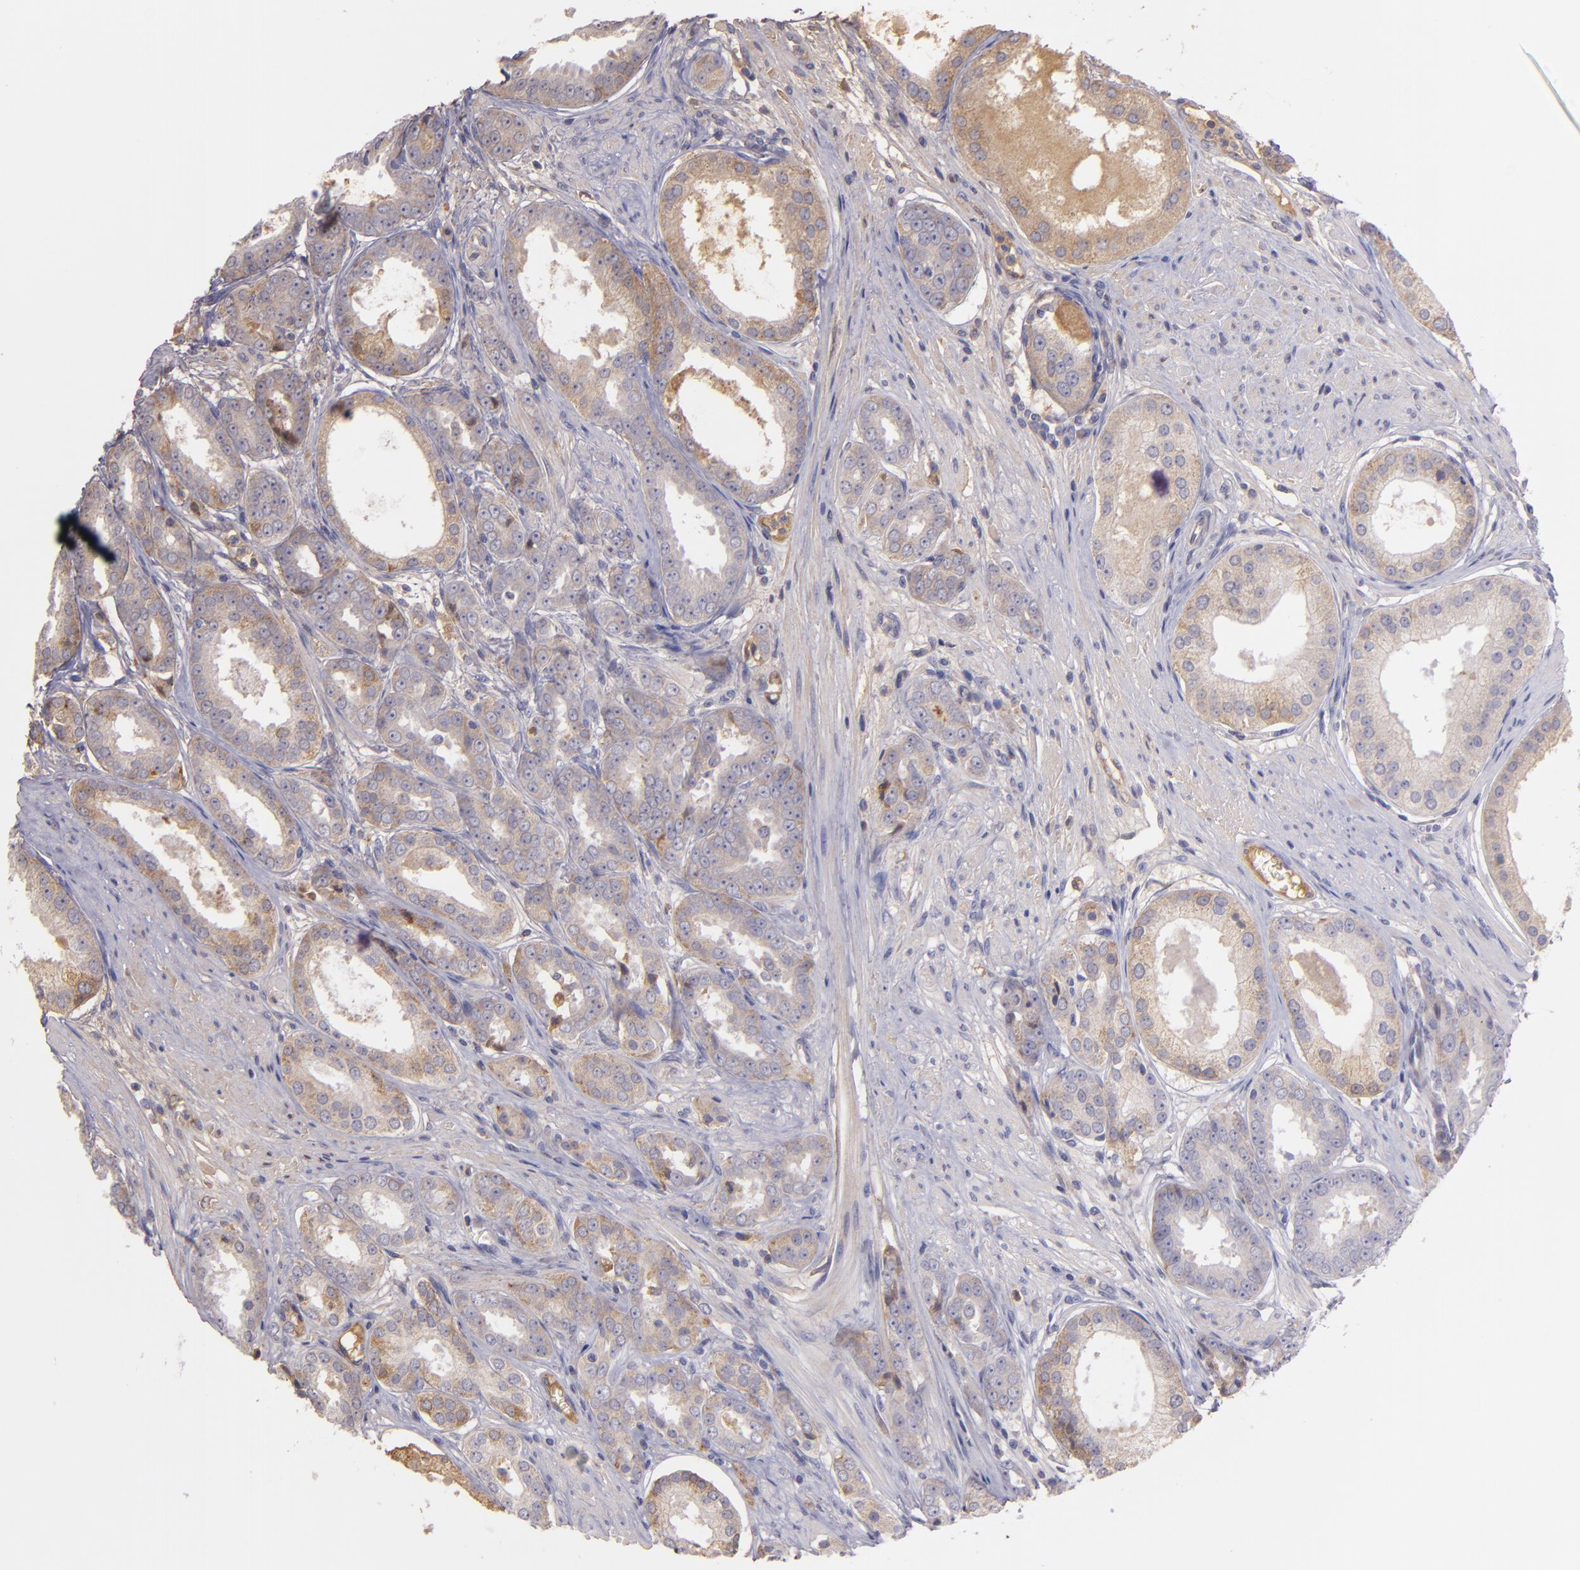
{"staining": {"intensity": "strong", "quantity": ">75%", "location": "cytoplasmic/membranous"}, "tissue": "prostate cancer", "cell_type": "Tumor cells", "image_type": "cancer", "snomed": [{"axis": "morphology", "description": "Adenocarcinoma, Medium grade"}, {"axis": "topography", "description": "Prostate"}], "caption": "This is an image of IHC staining of prostate cancer, which shows strong positivity in the cytoplasmic/membranous of tumor cells.", "gene": "ECE1", "patient": {"sex": "male", "age": 53}}